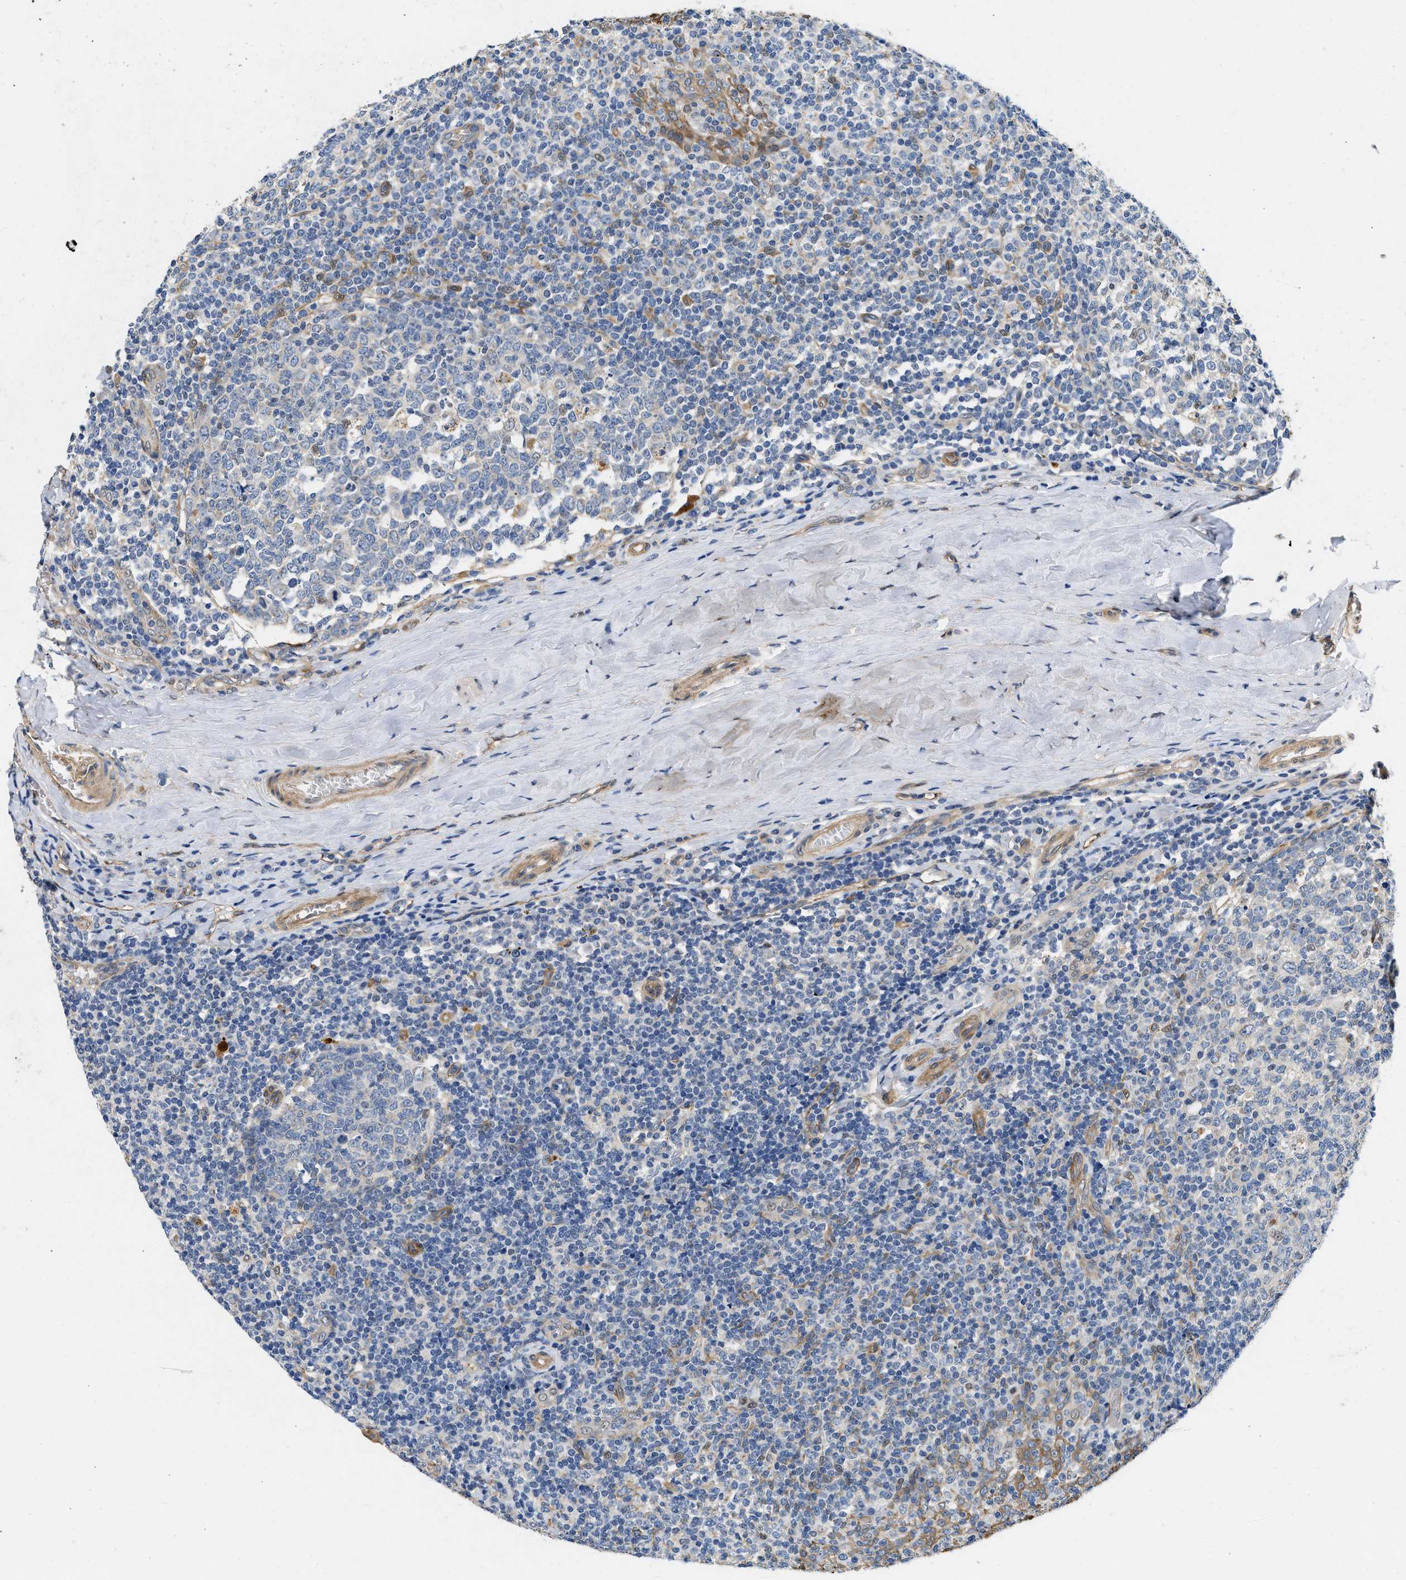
{"staining": {"intensity": "moderate", "quantity": "<25%", "location": "cytoplasmic/membranous"}, "tissue": "tonsil", "cell_type": "Non-germinal center cells", "image_type": "normal", "snomed": [{"axis": "morphology", "description": "Normal tissue, NOS"}, {"axis": "topography", "description": "Tonsil"}], "caption": "The histopathology image reveals a brown stain indicating the presence of a protein in the cytoplasmic/membranous of non-germinal center cells in tonsil. The protein is stained brown, and the nuclei are stained in blue (DAB IHC with brightfield microscopy, high magnification).", "gene": "RAPH1", "patient": {"sex": "female", "age": 19}}